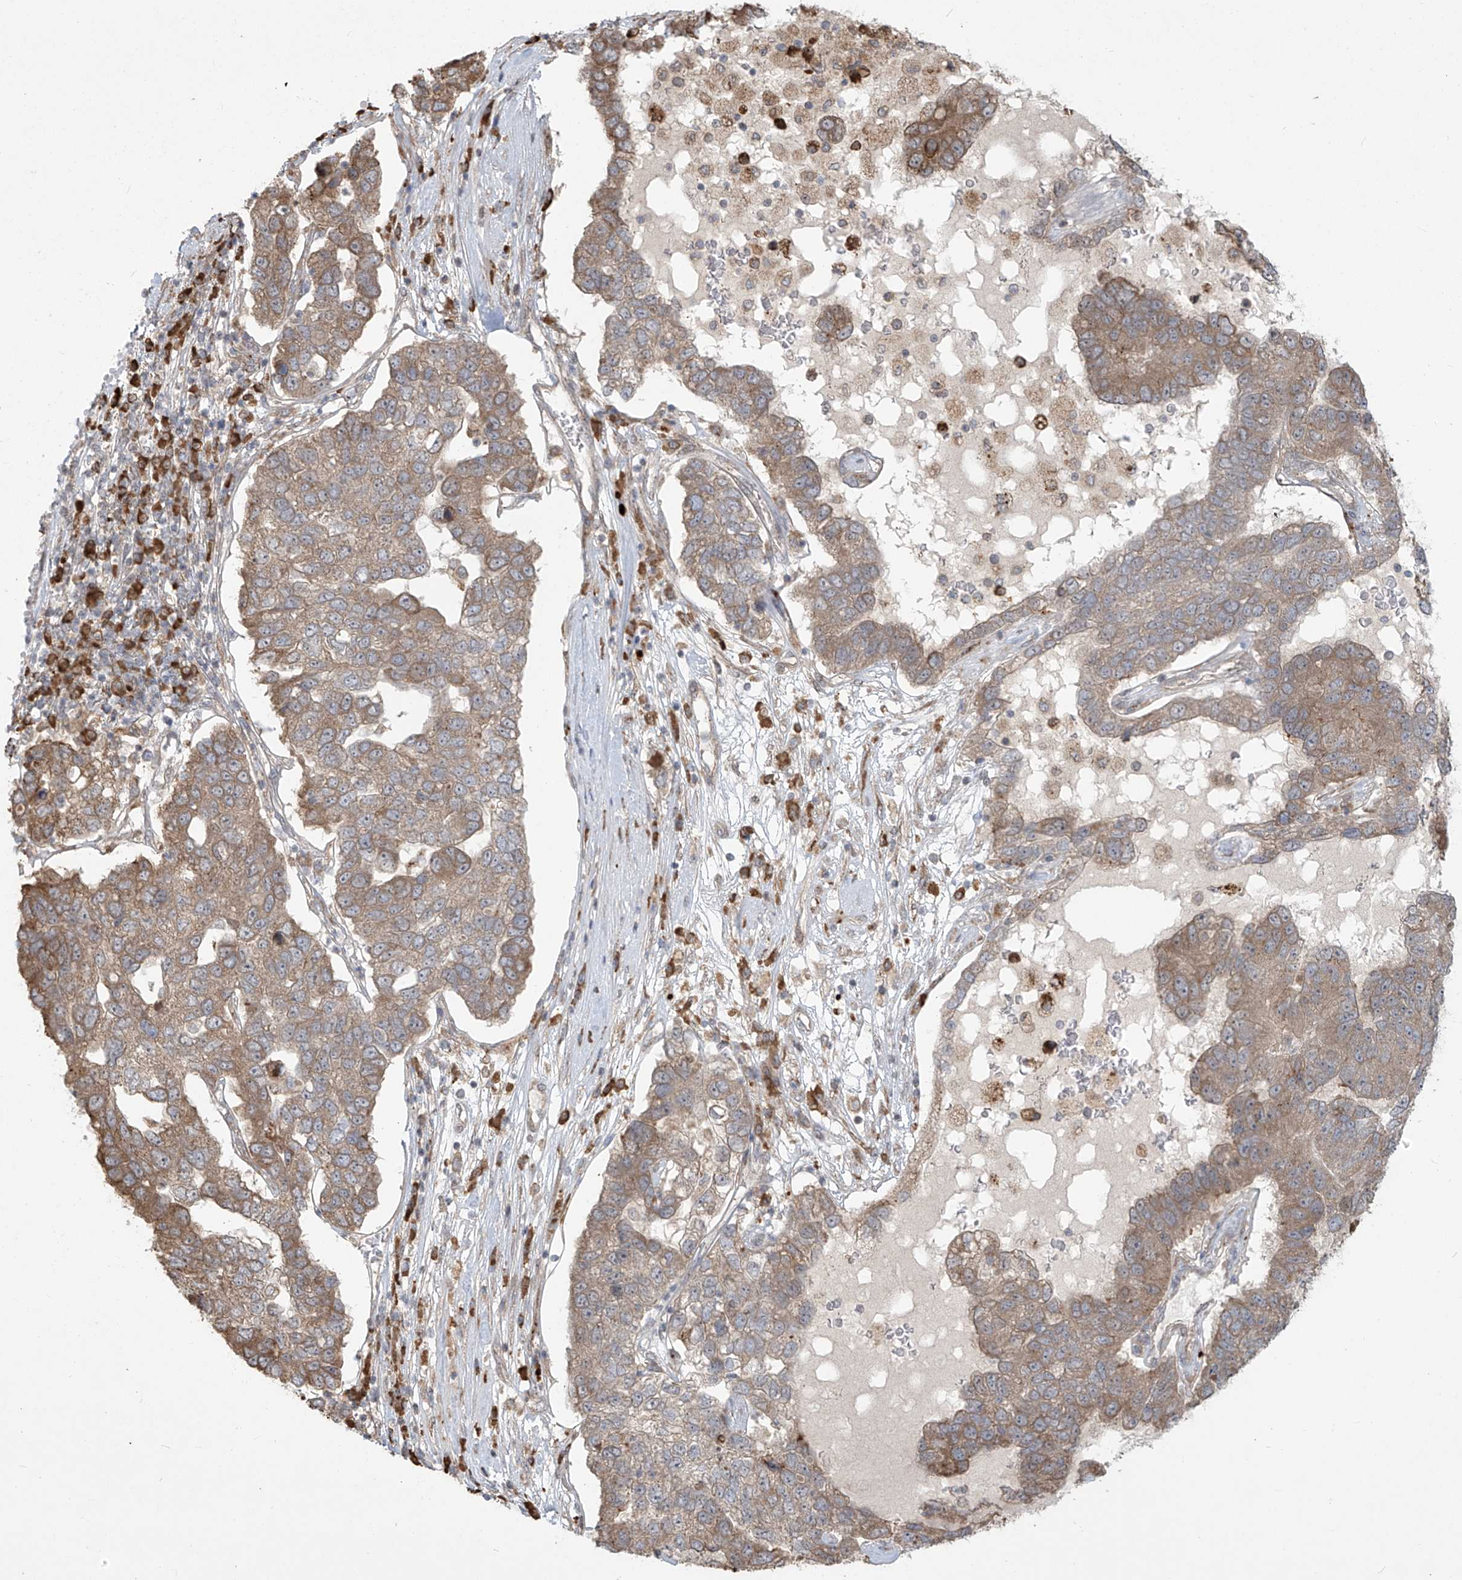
{"staining": {"intensity": "weak", "quantity": ">75%", "location": "cytoplasmic/membranous"}, "tissue": "pancreatic cancer", "cell_type": "Tumor cells", "image_type": "cancer", "snomed": [{"axis": "morphology", "description": "Adenocarcinoma, NOS"}, {"axis": "topography", "description": "Pancreas"}], "caption": "The histopathology image demonstrates immunohistochemical staining of pancreatic cancer. There is weak cytoplasmic/membranous staining is present in approximately >75% of tumor cells. (brown staining indicates protein expression, while blue staining denotes nuclei).", "gene": "PLEKHM3", "patient": {"sex": "female", "age": 61}}